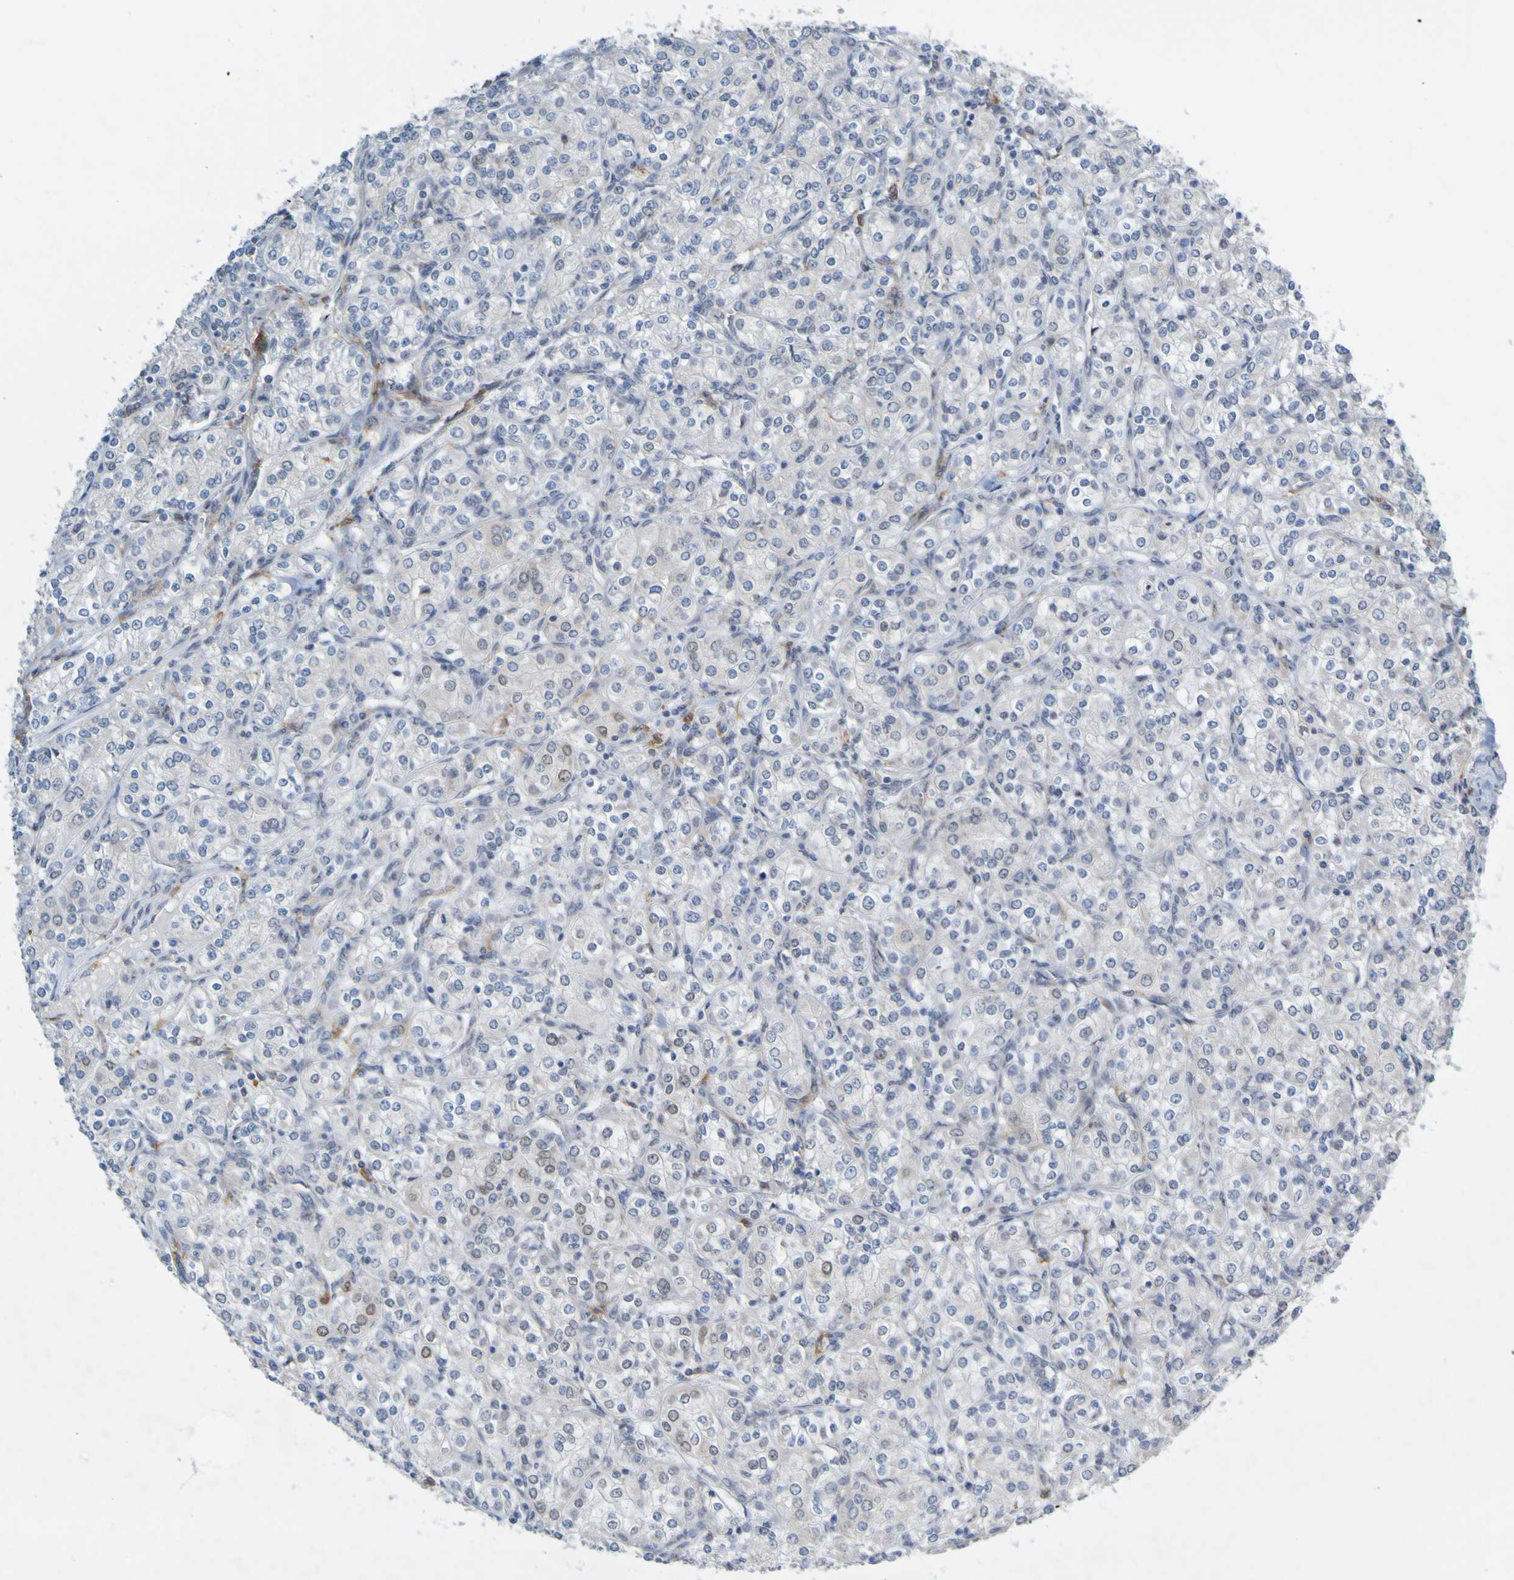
{"staining": {"intensity": "negative", "quantity": "none", "location": "none"}, "tissue": "renal cancer", "cell_type": "Tumor cells", "image_type": "cancer", "snomed": [{"axis": "morphology", "description": "Adenocarcinoma, NOS"}, {"axis": "topography", "description": "Kidney"}], "caption": "High magnification brightfield microscopy of adenocarcinoma (renal) stained with DAB (3,3'-diaminobenzidine) (brown) and counterstained with hematoxylin (blue): tumor cells show no significant staining.", "gene": "LILRB5", "patient": {"sex": "male", "age": 77}}